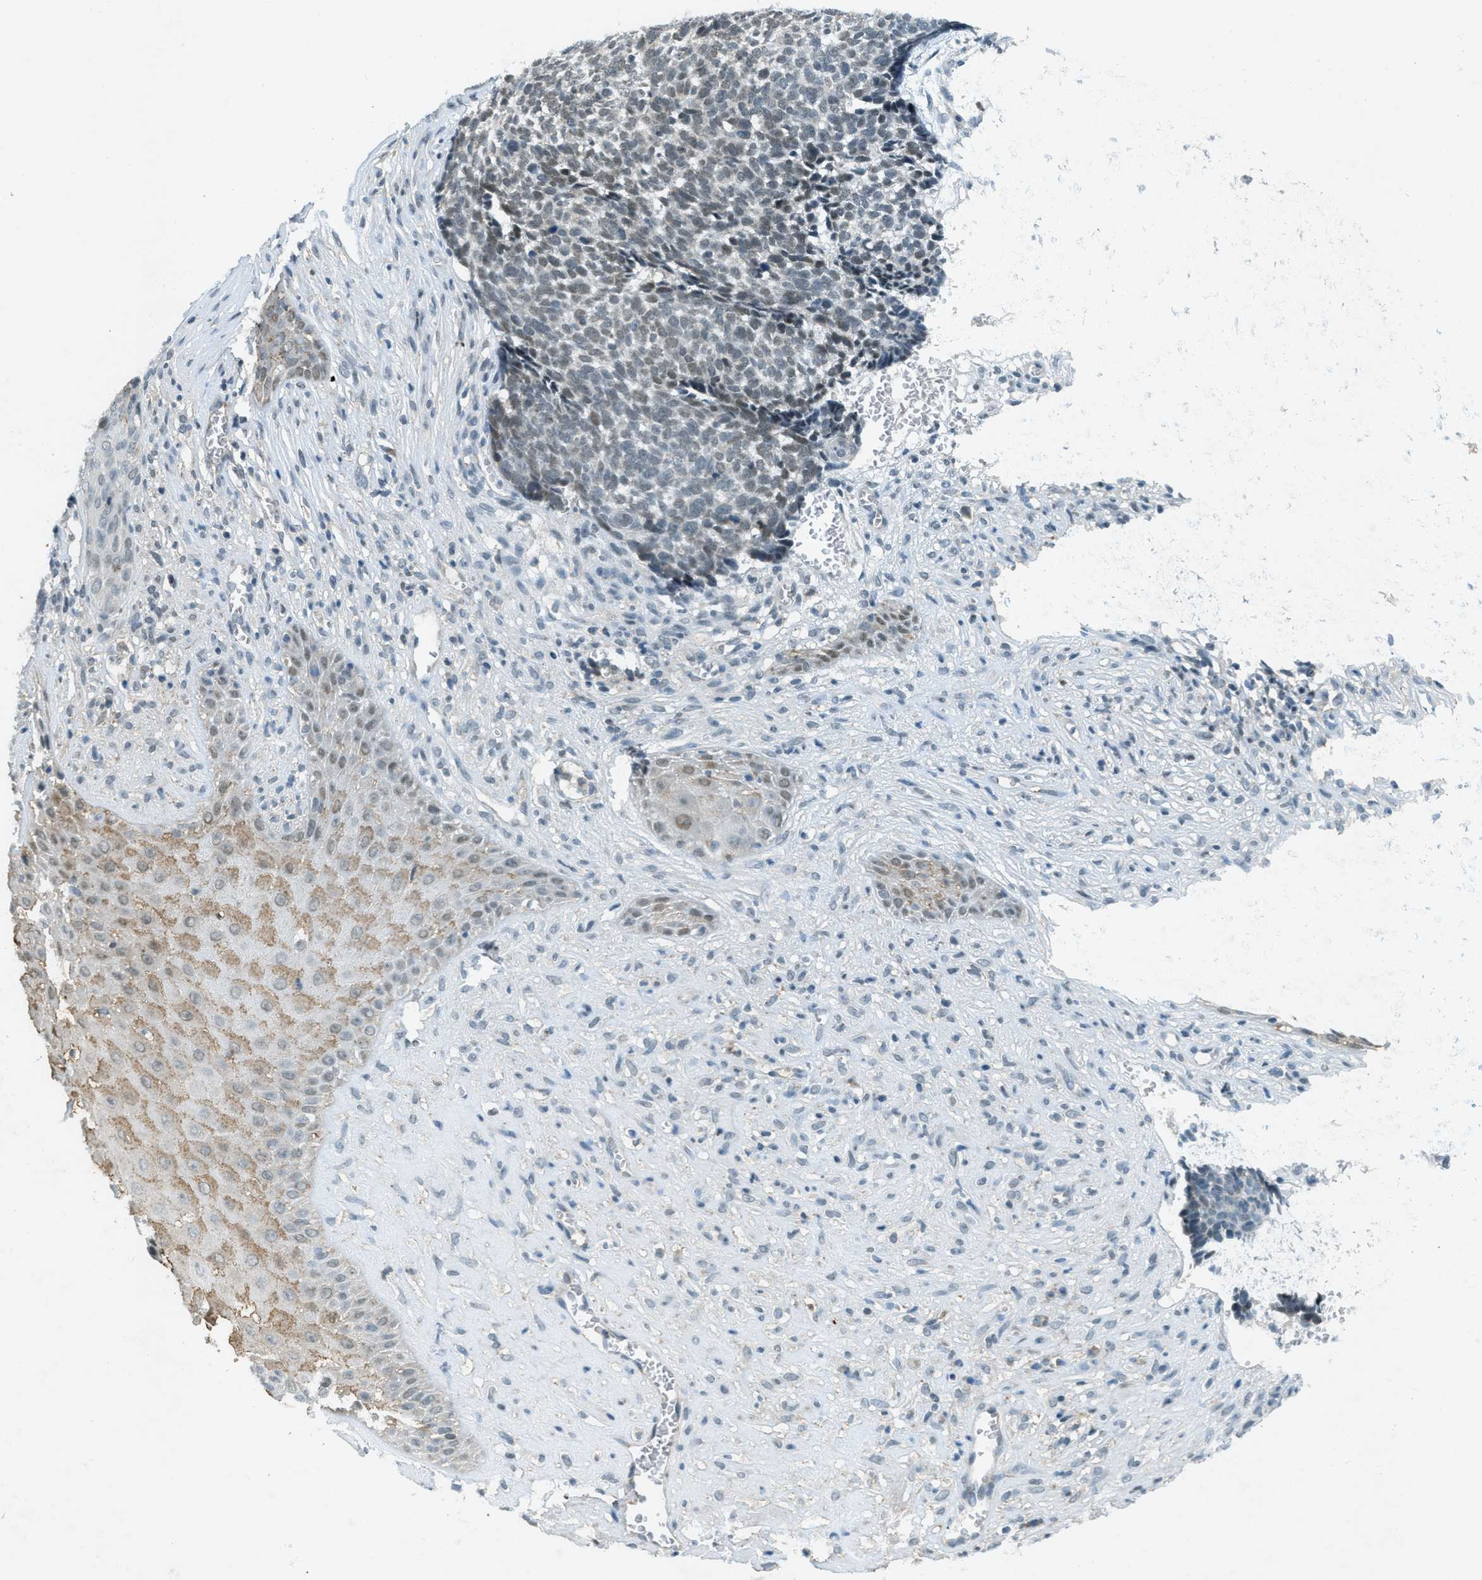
{"staining": {"intensity": "weak", "quantity": "<25%", "location": "nuclear"}, "tissue": "skin cancer", "cell_type": "Tumor cells", "image_type": "cancer", "snomed": [{"axis": "morphology", "description": "Basal cell carcinoma"}, {"axis": "topography", "description": "Skin"}], "caption": "Photomicrograph shows no significant protein staining in tumor cells of skin basal cell carcinoma.", "gene": "TCF20", "patient": {"sex": "male", "age": 84}}